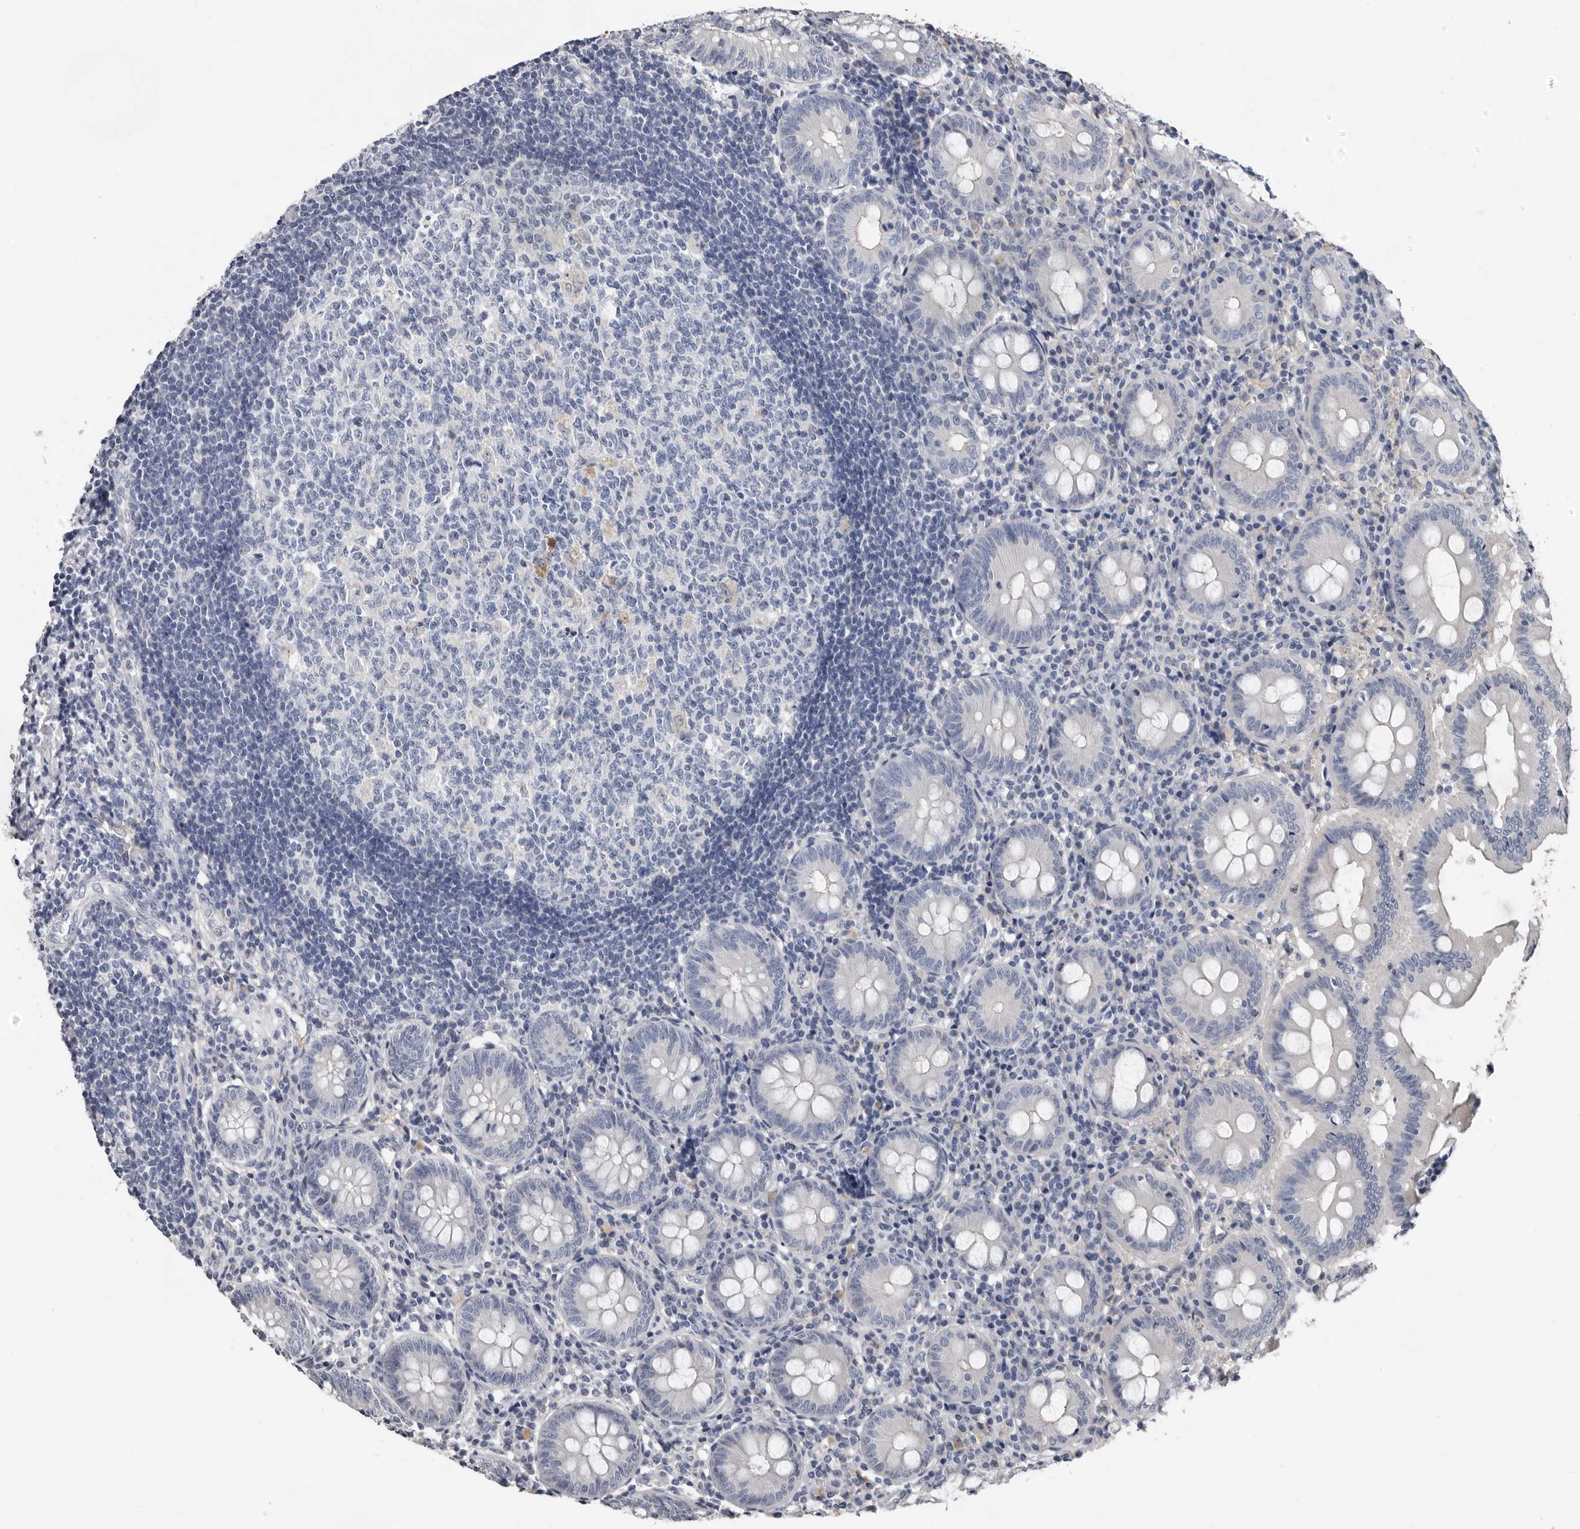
{"staining": {"intensity": "negative", "quantity": "none", "location": "none"}, "tissue": "appendix", "cell_type": "Glandular cells", "image_type": "normal", "snomed": [{"axis": "morphology", "description": "Normal tissue, NOS"}, {"axis": "topography", "description": "Appendix"}], "caption": "Appendix was stained to show a protein in brown. There is no significant staining in glandular cells. Brightfield microscopy of IHC stained with DAB (brown) and hematoxylin (blue), captured at high magnification.", "gene": "FABP7", "patient": {"sex": "female", "age": 54}}